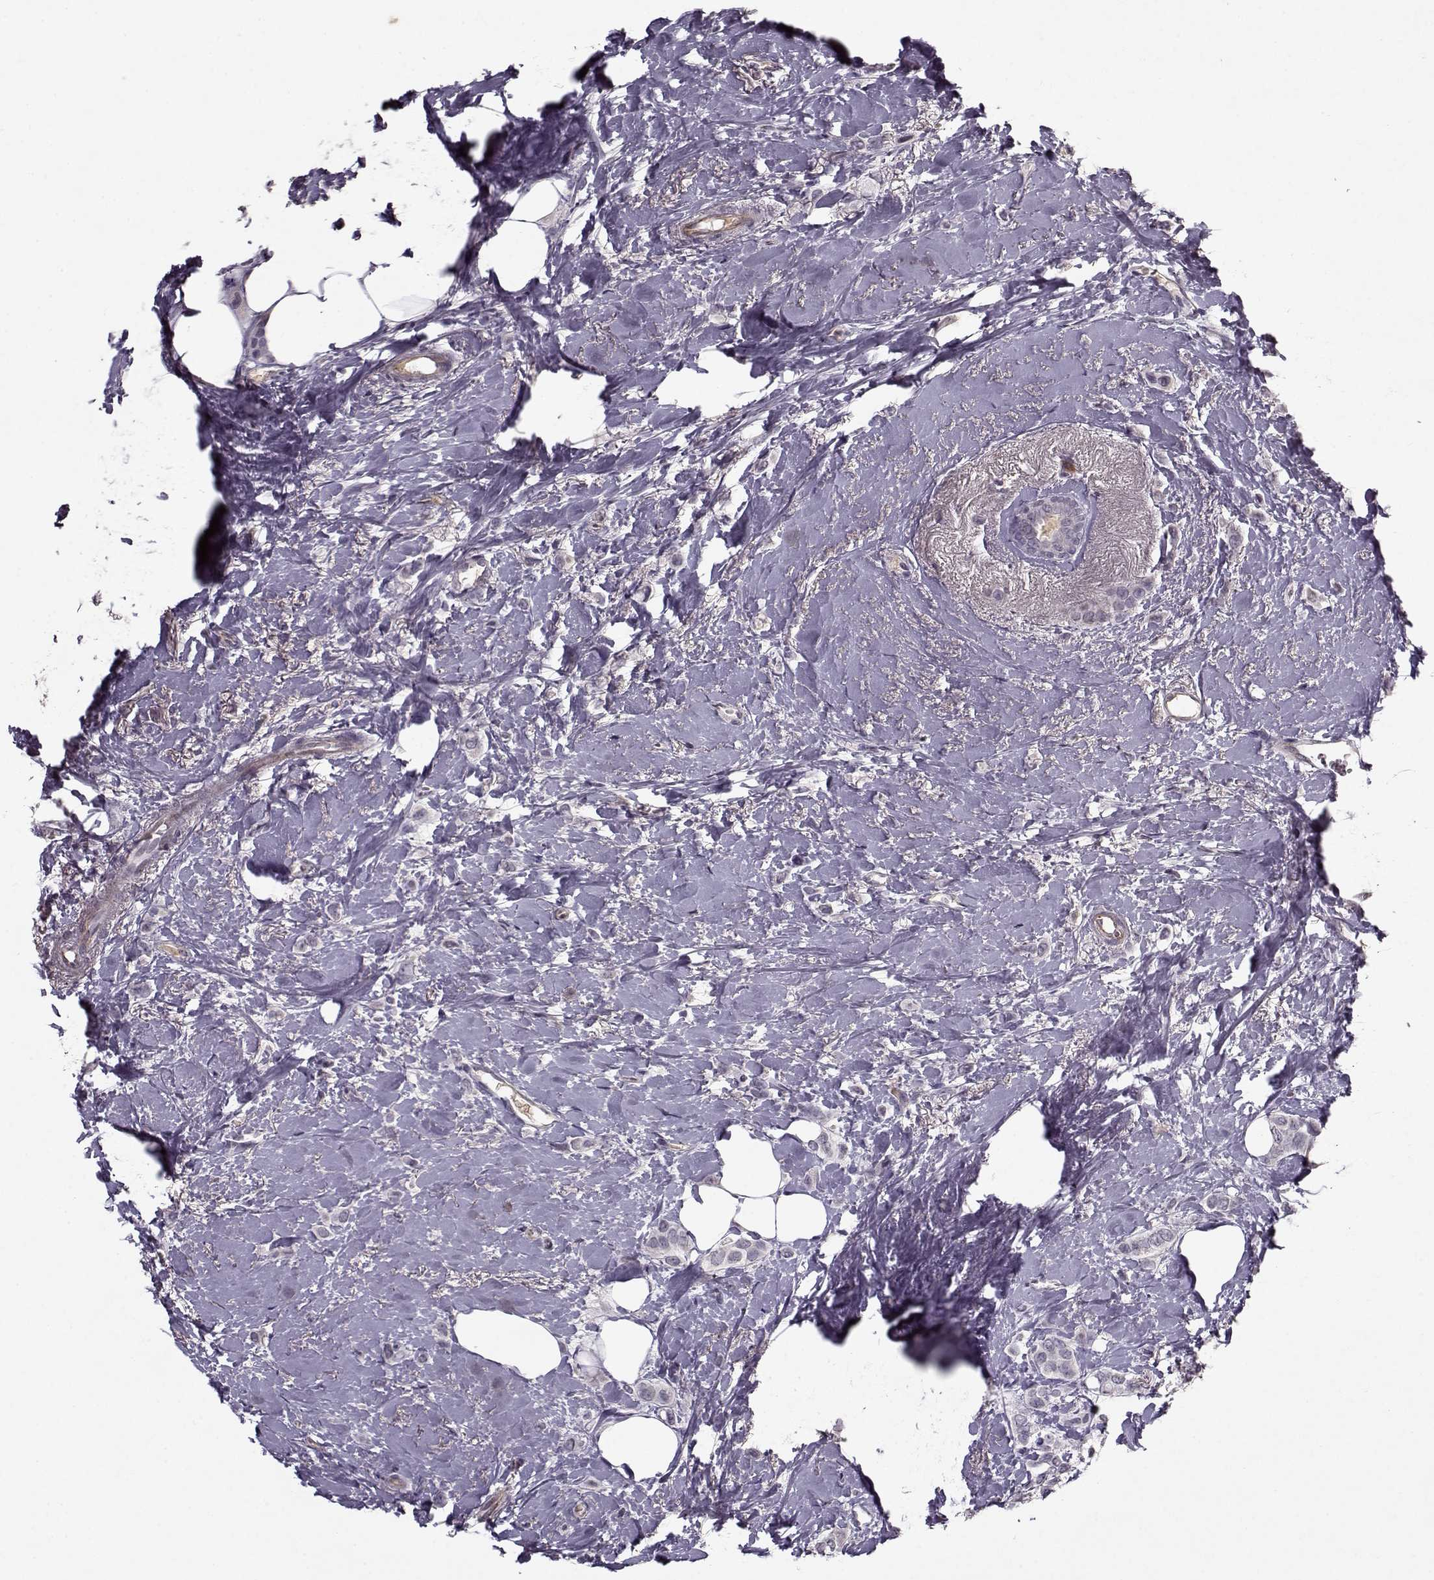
{"staining": {"intensity": "negative", "quantity": "none", "location": "none"}, "tissue": "breast cancer", "cell_type": "Tumor cells", "image_type": "cancer", "snomed": [{"axis": "morphology", "description": "Lobular carcinoma"}, {"axis": "topography", "description": "Breast"}], "caption": "Micrograph shows no significant protein positivity in tumor cells of lobular carcinoma (breast).", "gene": "KRT9", "patient": {"sex": "female", "age": 66}}